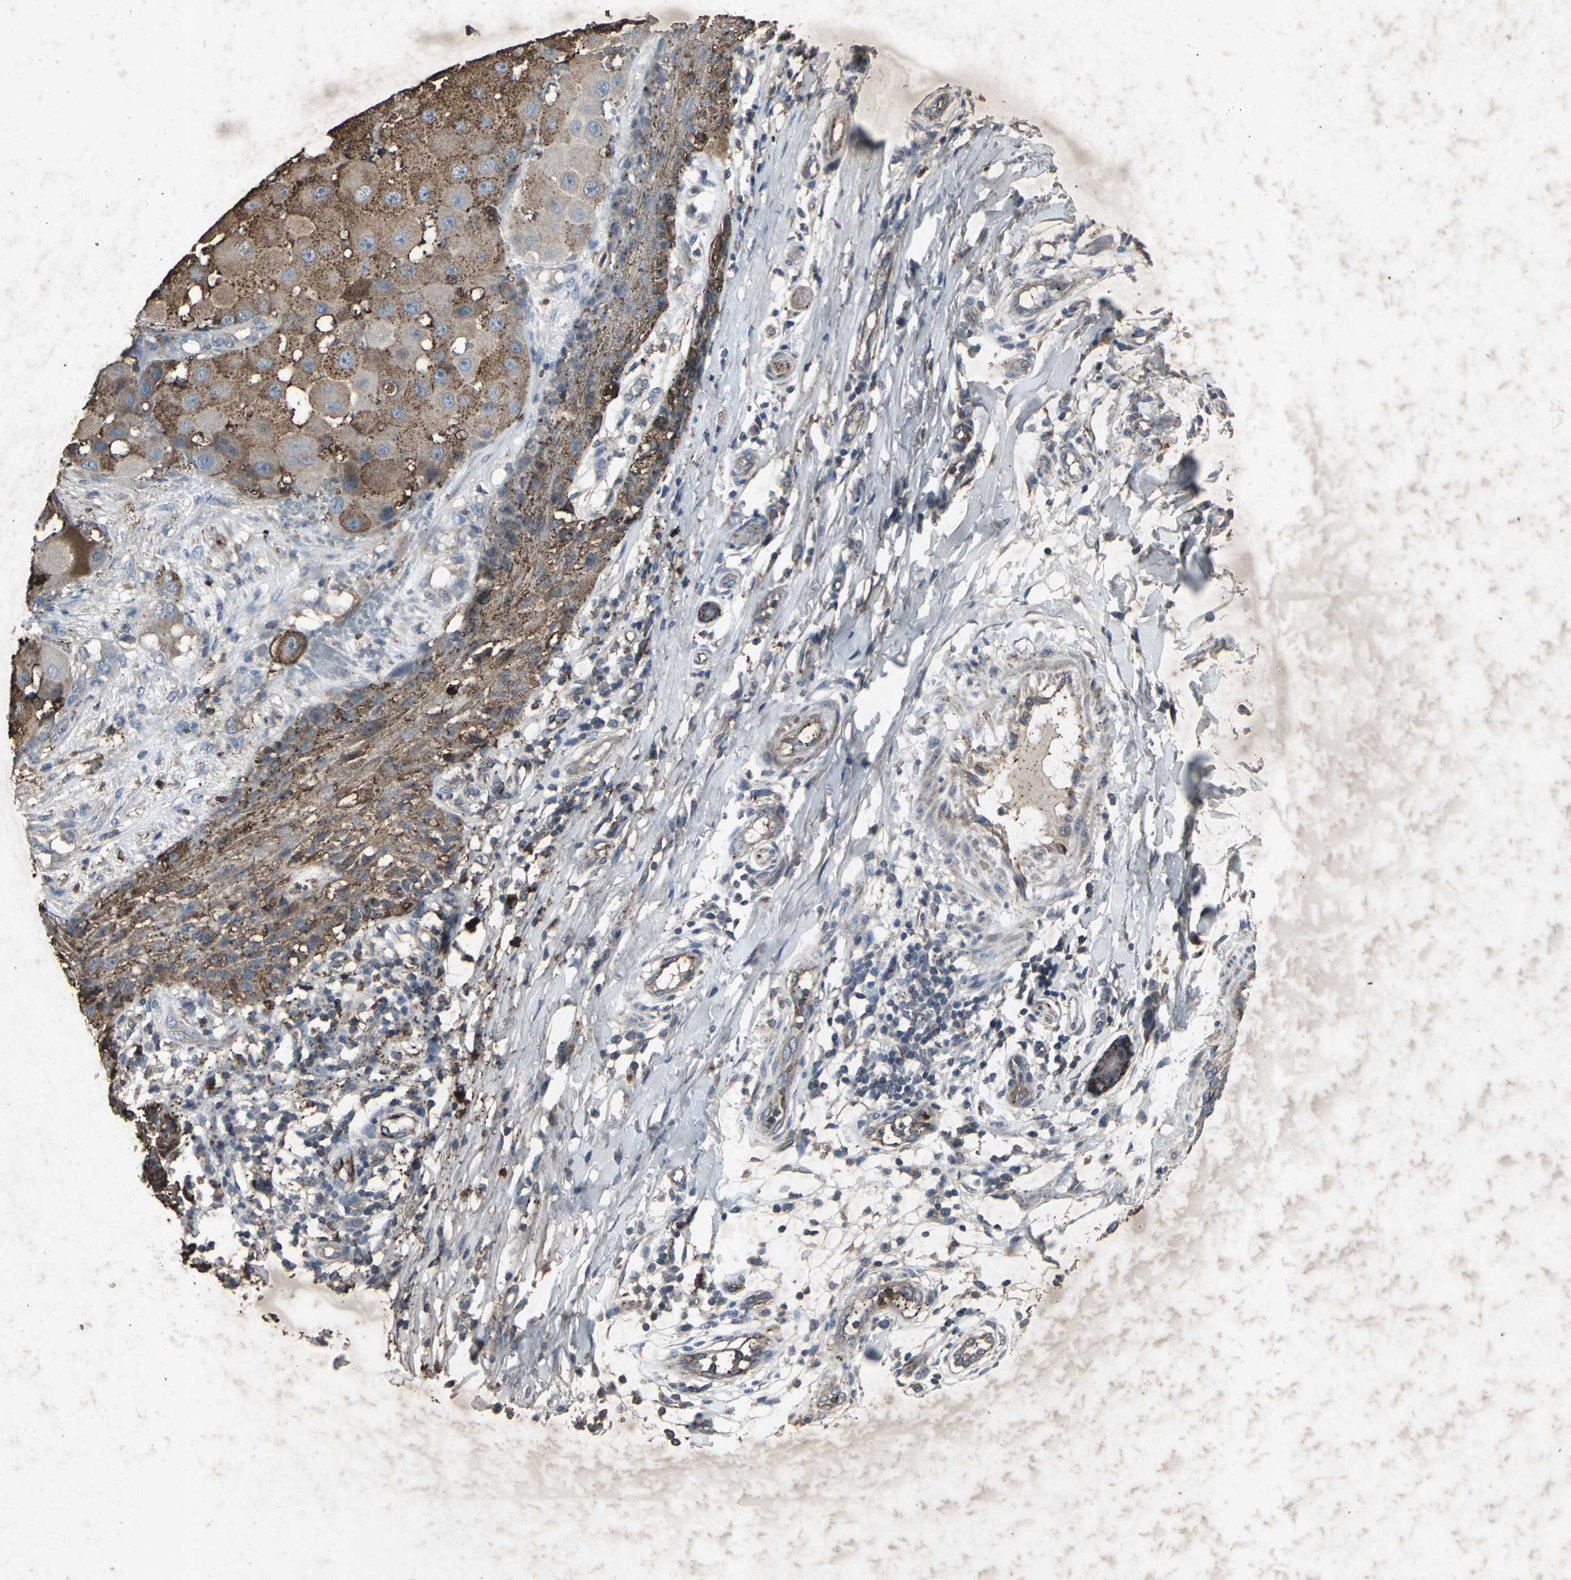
{"staining": {"intensity": "strong", "quantity": ">75%", "location": "cytoplasmic/membranous"}, "tissue": "melanoma", "cell_type": "Tumor cells", "image_type": "cancer", "snomed": [{"axis": "morphology", "description": "Malignant melanoma, NOS"}, {"axis": "topography", "description": "Skin"}], "caption": "Immunohistochemical staining of melanoma reveals strong cytoplasmic/membranous protein positivity in approximately >75% of tumor cells.", "gene": "CCR9", "patient": {"sex": "female", "age": 81}}